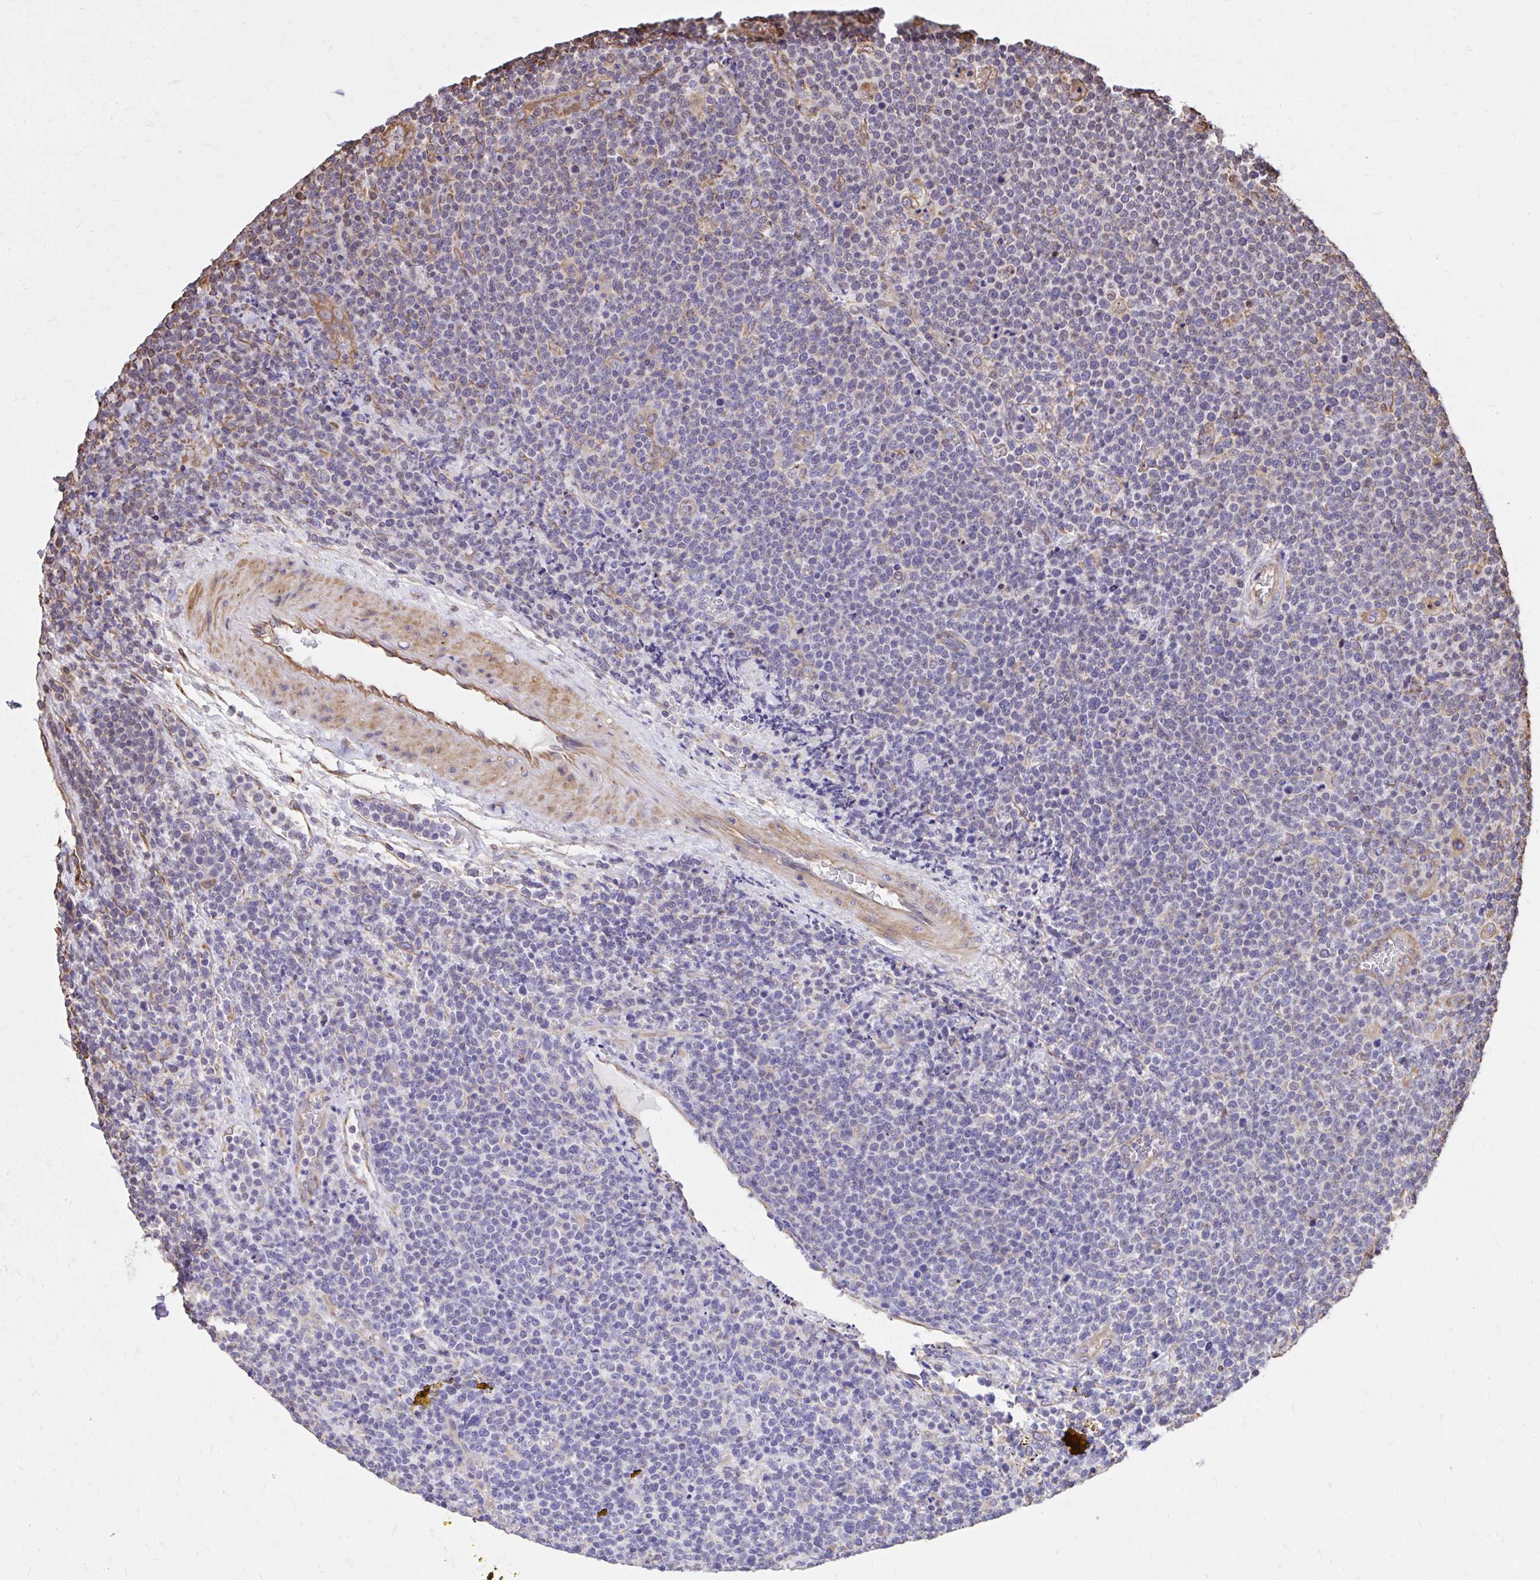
{"staining": {"intensity": "negative", "quantity": "none", "location": "none"}, "tissue": "lymphoma", "cell_type": "Tumor cells", "image_type": "cancer", "snomed": [{"axis": "morphology", "description": "Malignant lymphoma, non-Hodgkin's type, High grade"}, {"axis": "topography", "description": "Lymph node"}], "caption": "Immunohistochemistry image of human high-grade malignant lymphoma, non-Hodgkin's type stained for a protein (brown), which shows no expression in tumor cells.", "gene": "RNF103", "patient": {"sex": "male", "age": 61}}